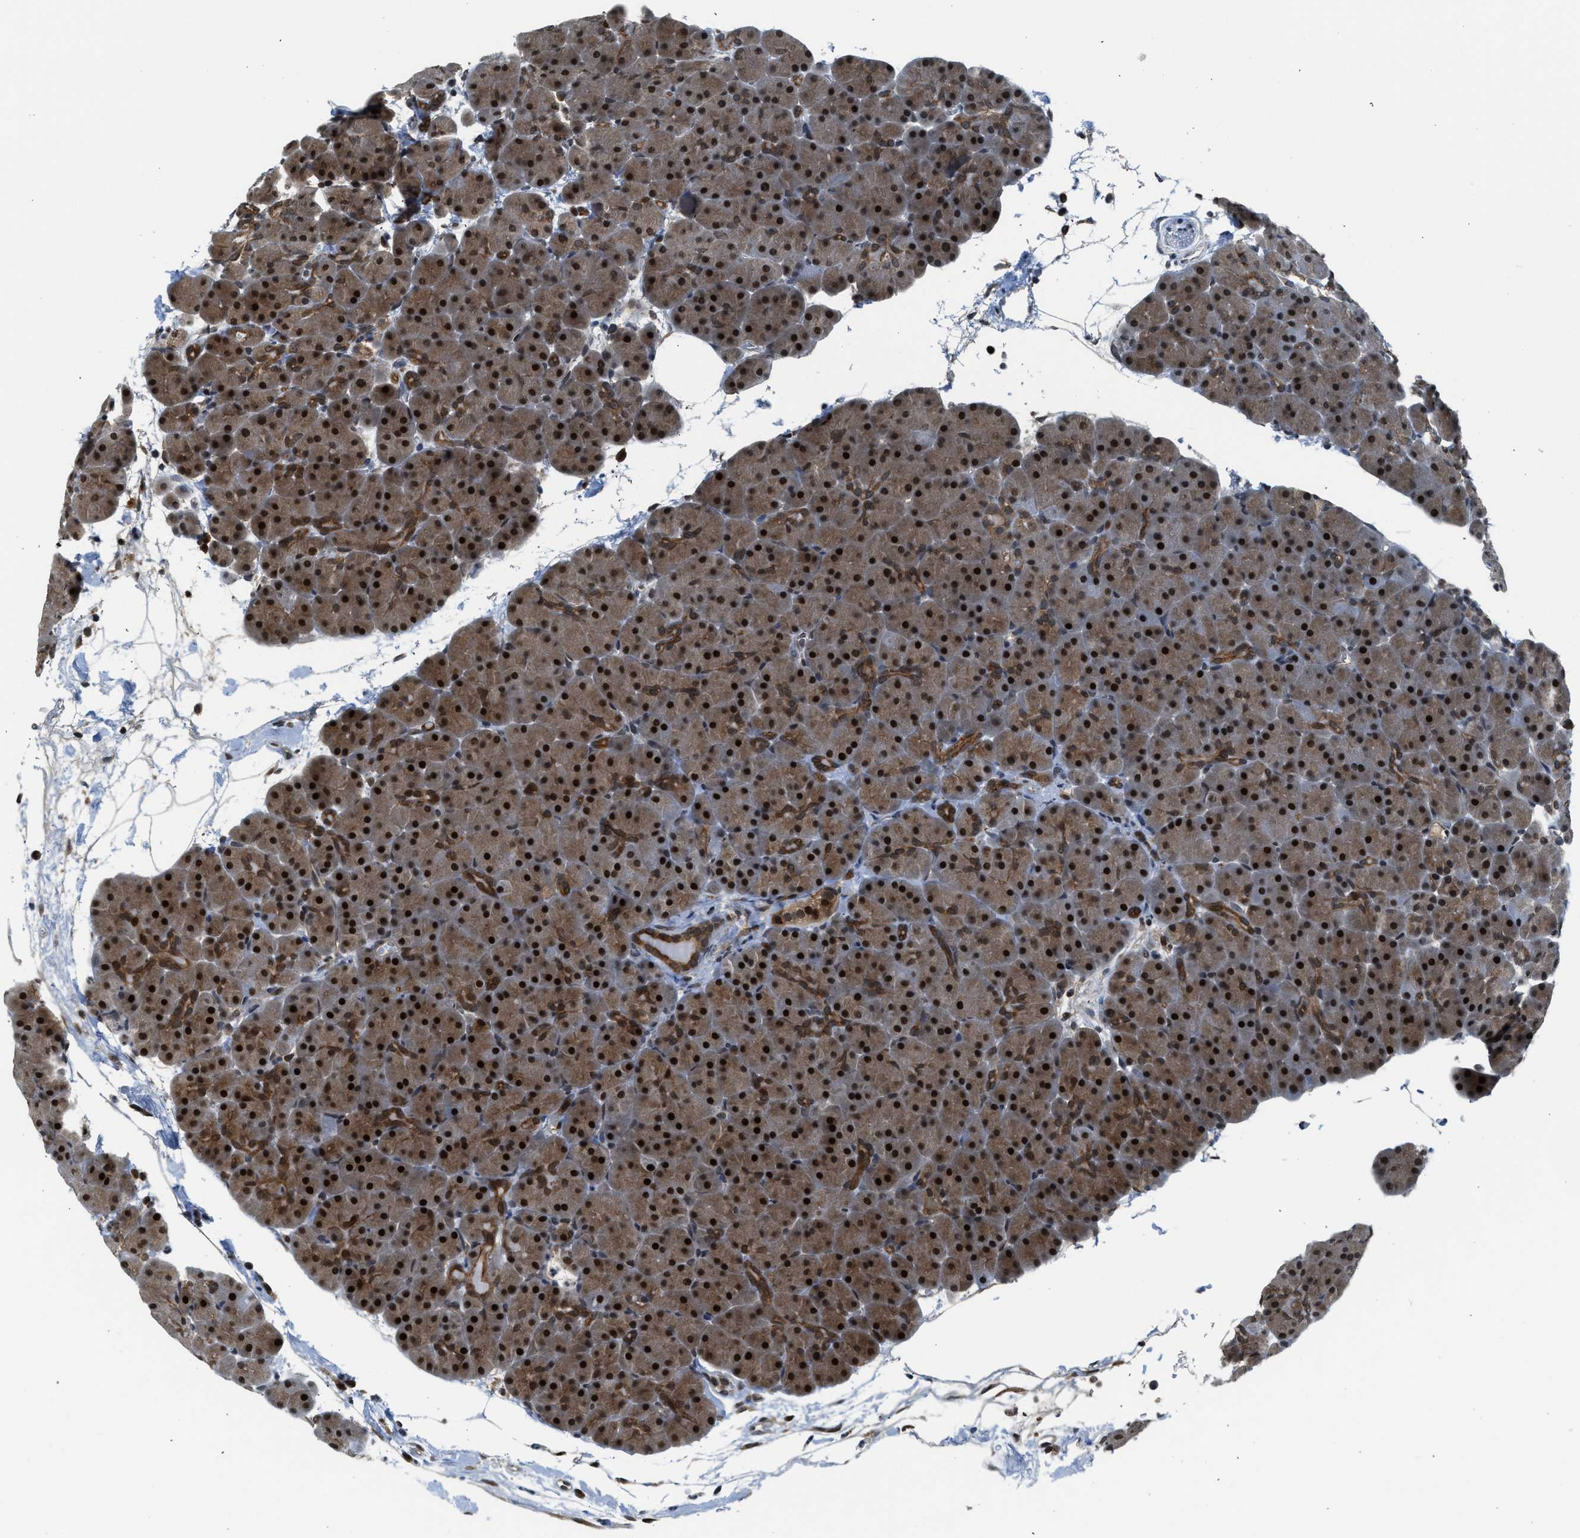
{"staining": {"intensity": "moderate", "quantity": "25%-75%", "location": "cytoplasmic/membranous,nuclear"}, "tissue": "pancreas", "cell_type": "Exocrine glandular cells", "image_type": "normal", "snomed": [{"axis": "morphology", "description": "Normal tissue, NOS"}, {"axis": "topography", "description": "Pancreas"}], "caption": "Immunohistochemical staining of normal pancreas exhibits medium levels of moderate cytoplasmic/membranous,nuclear expression in about 25%-75% of exocrine glandular cells.", "gene": "RETREG3", "patient": {"sex": "male", "age": 66}}